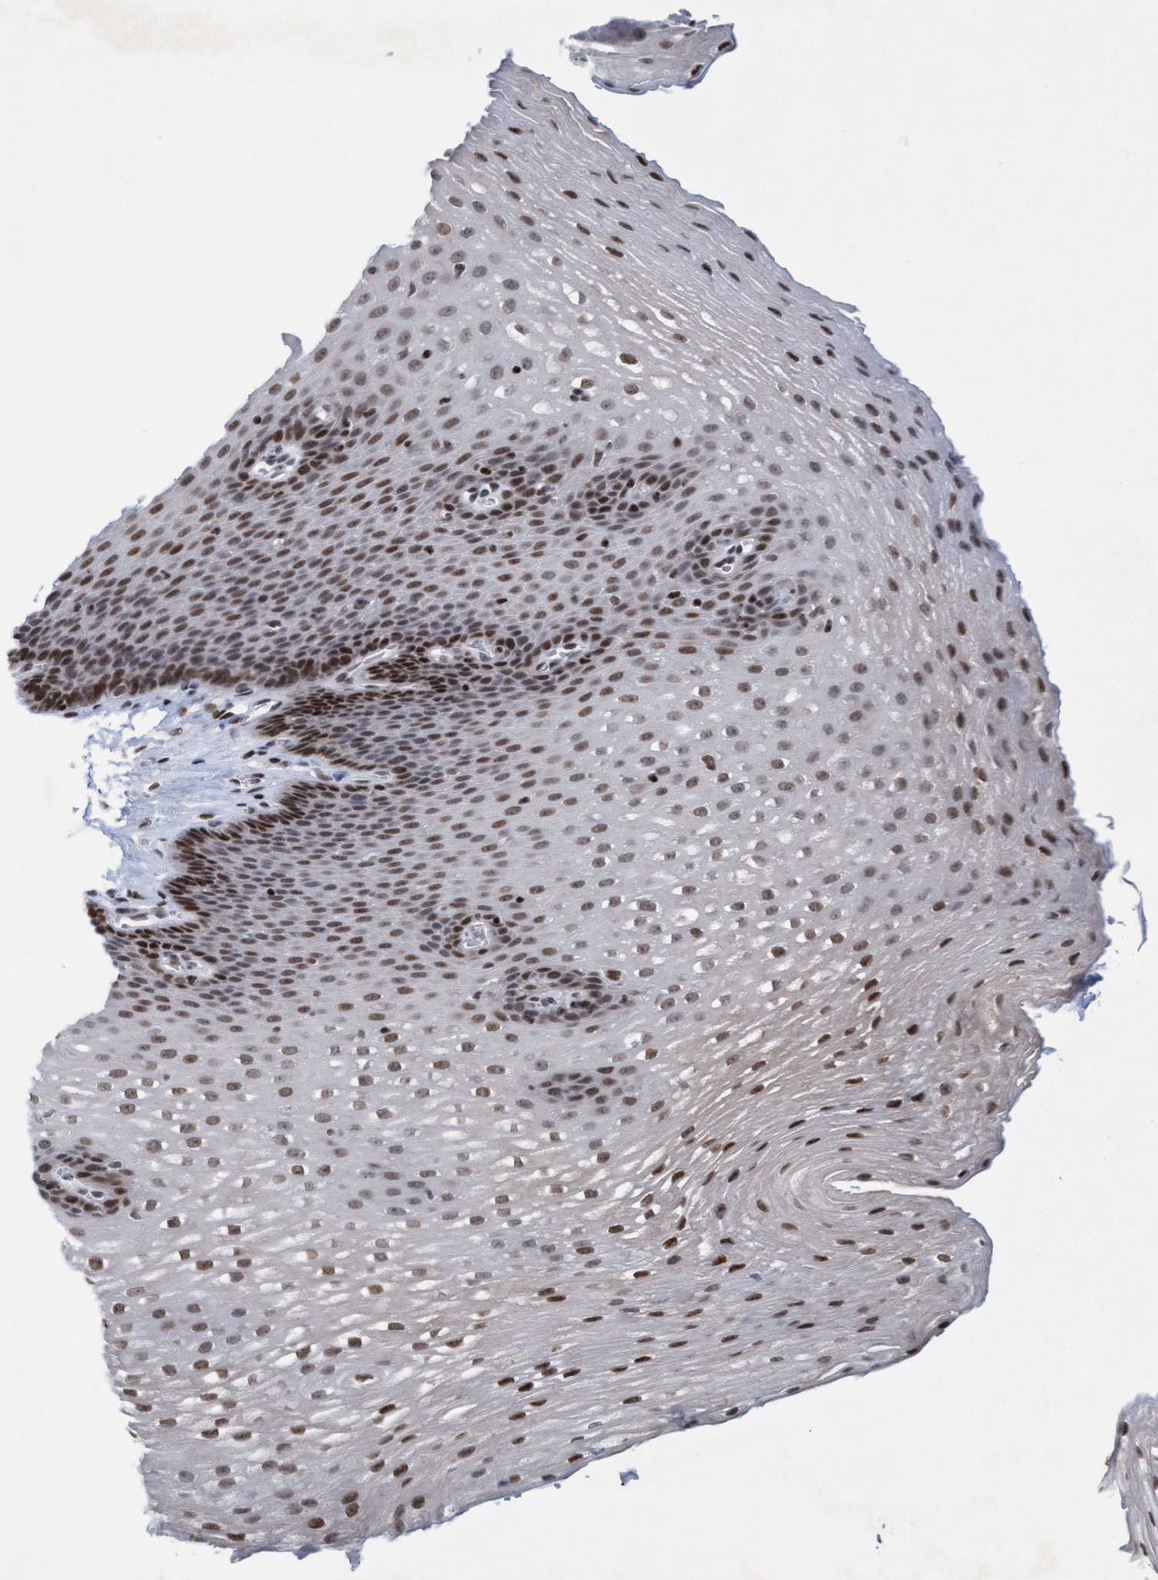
{"staining": {"intensity": "moderate", "quantity": ">75%", "location": "nuclear"}, "tissue": "esophagus", "cell_type": "Squamous epithelial cells", "image_type": "normal", "snomed": [{"axis": "morphology", "description": "Normal tissue, NOS"}, {"axis": "topography", "description": "Esophagus"}], "caption": "Unremarkable esophagus was stained to show a protein in brown. There is medium levels of moderate nuclear staining in about >75% of squamous epithelial cells.", "gene": "GLRX2", "patient": {"sex": "male", "age": 48}}